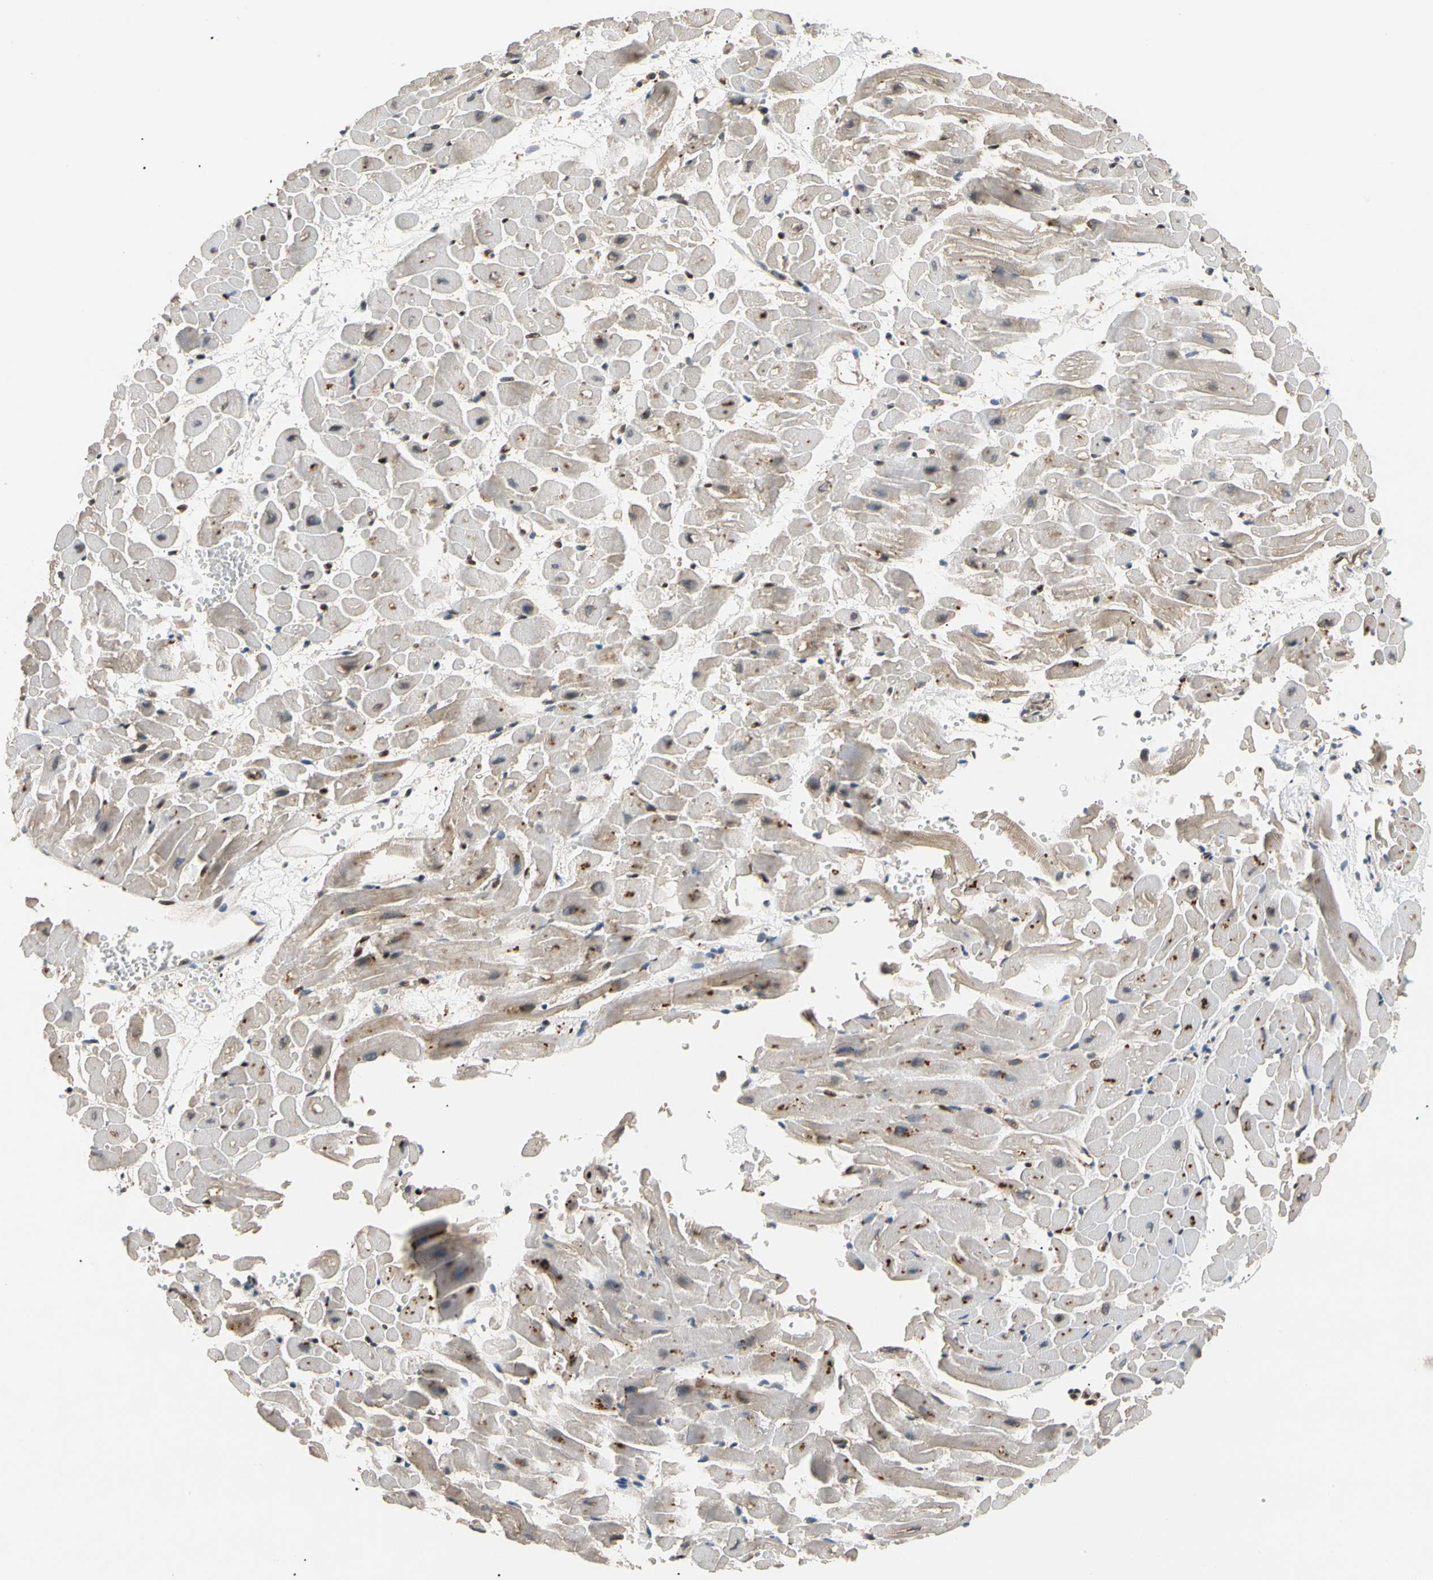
{"staining": {"intensity": "weak", "quantity": "25%-75%", "location": "cytoplasmic/membranous"}, "tissue": "heart muscle", "cell_type": "Cardiomyocytes", "image_type": "normal", "snomed": [{"axis": "morphology", "description": "Normal tissue, NOS"}, {"axis": "topography", "description": "Heart"}], "caption": "Human heart muscle stained for a protein (brown) reveals weak cytoplasmic/membranous positive staining in about 25%-75% of cardiomyocytes.", "gene": "EIF1AX", "patient": {"sex": "male", "age": 45}}